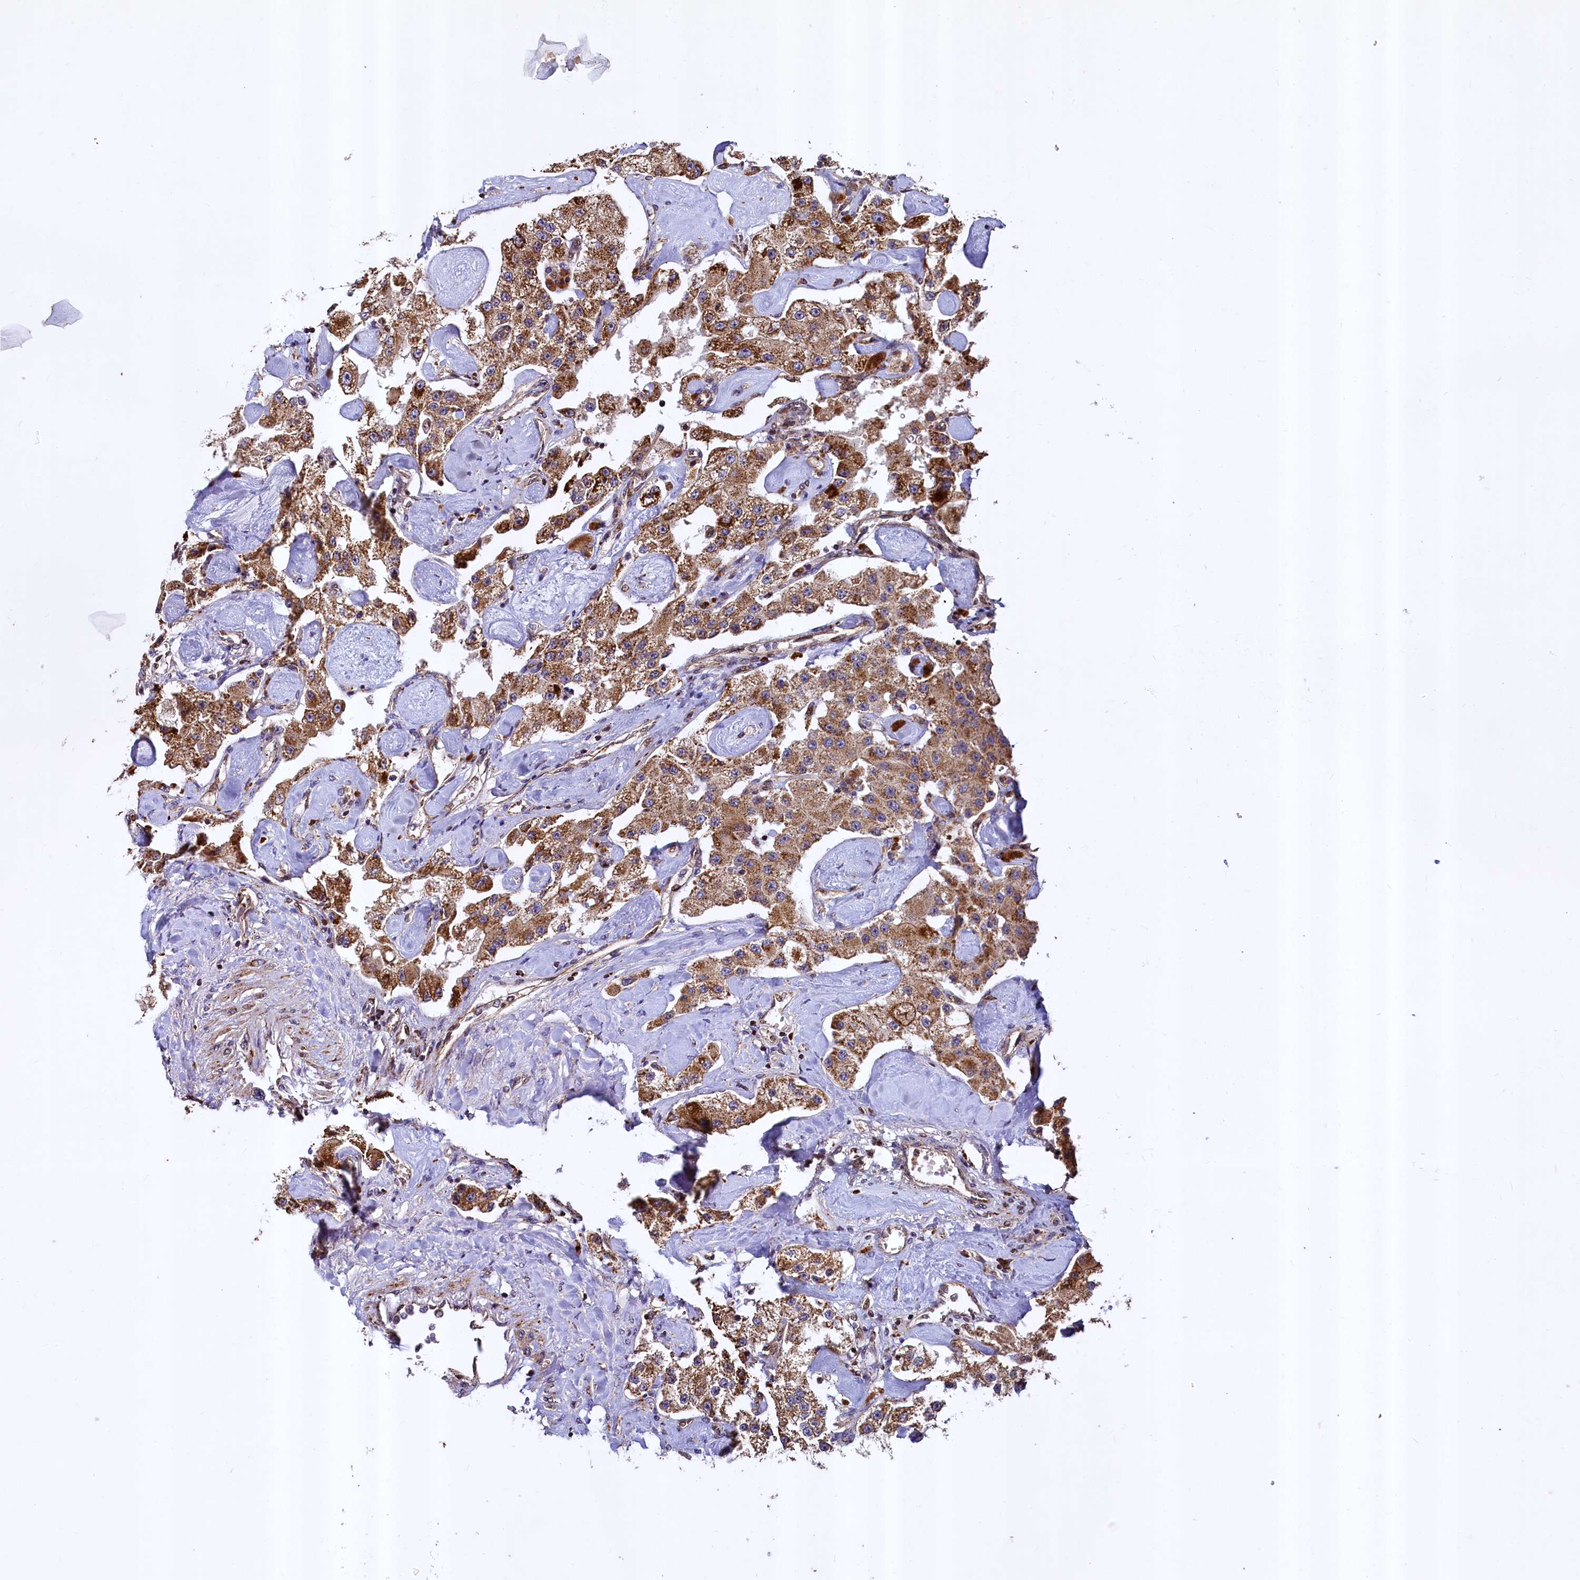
{"staining": {"intensity": "moderate", "quantity": ">75%", "location": "cytoplasmic/membranous"}, "tissue": "carcinoid", "cell_type": "Tumor cells", "image_type": "cancer", "snomed": [{"axis": "morphology", "description": "Carcinoid, malignant, NOS"}, {"axis": "topography", "description": "Pancreas"}], "caption": "Tumor cells show medium levels of moderate cytoplasmic/membranous staining in approximately >75% of cells in human carcinoid.", "gene": "ZNF577", "patient": {"sex": "male", "age": 41}}